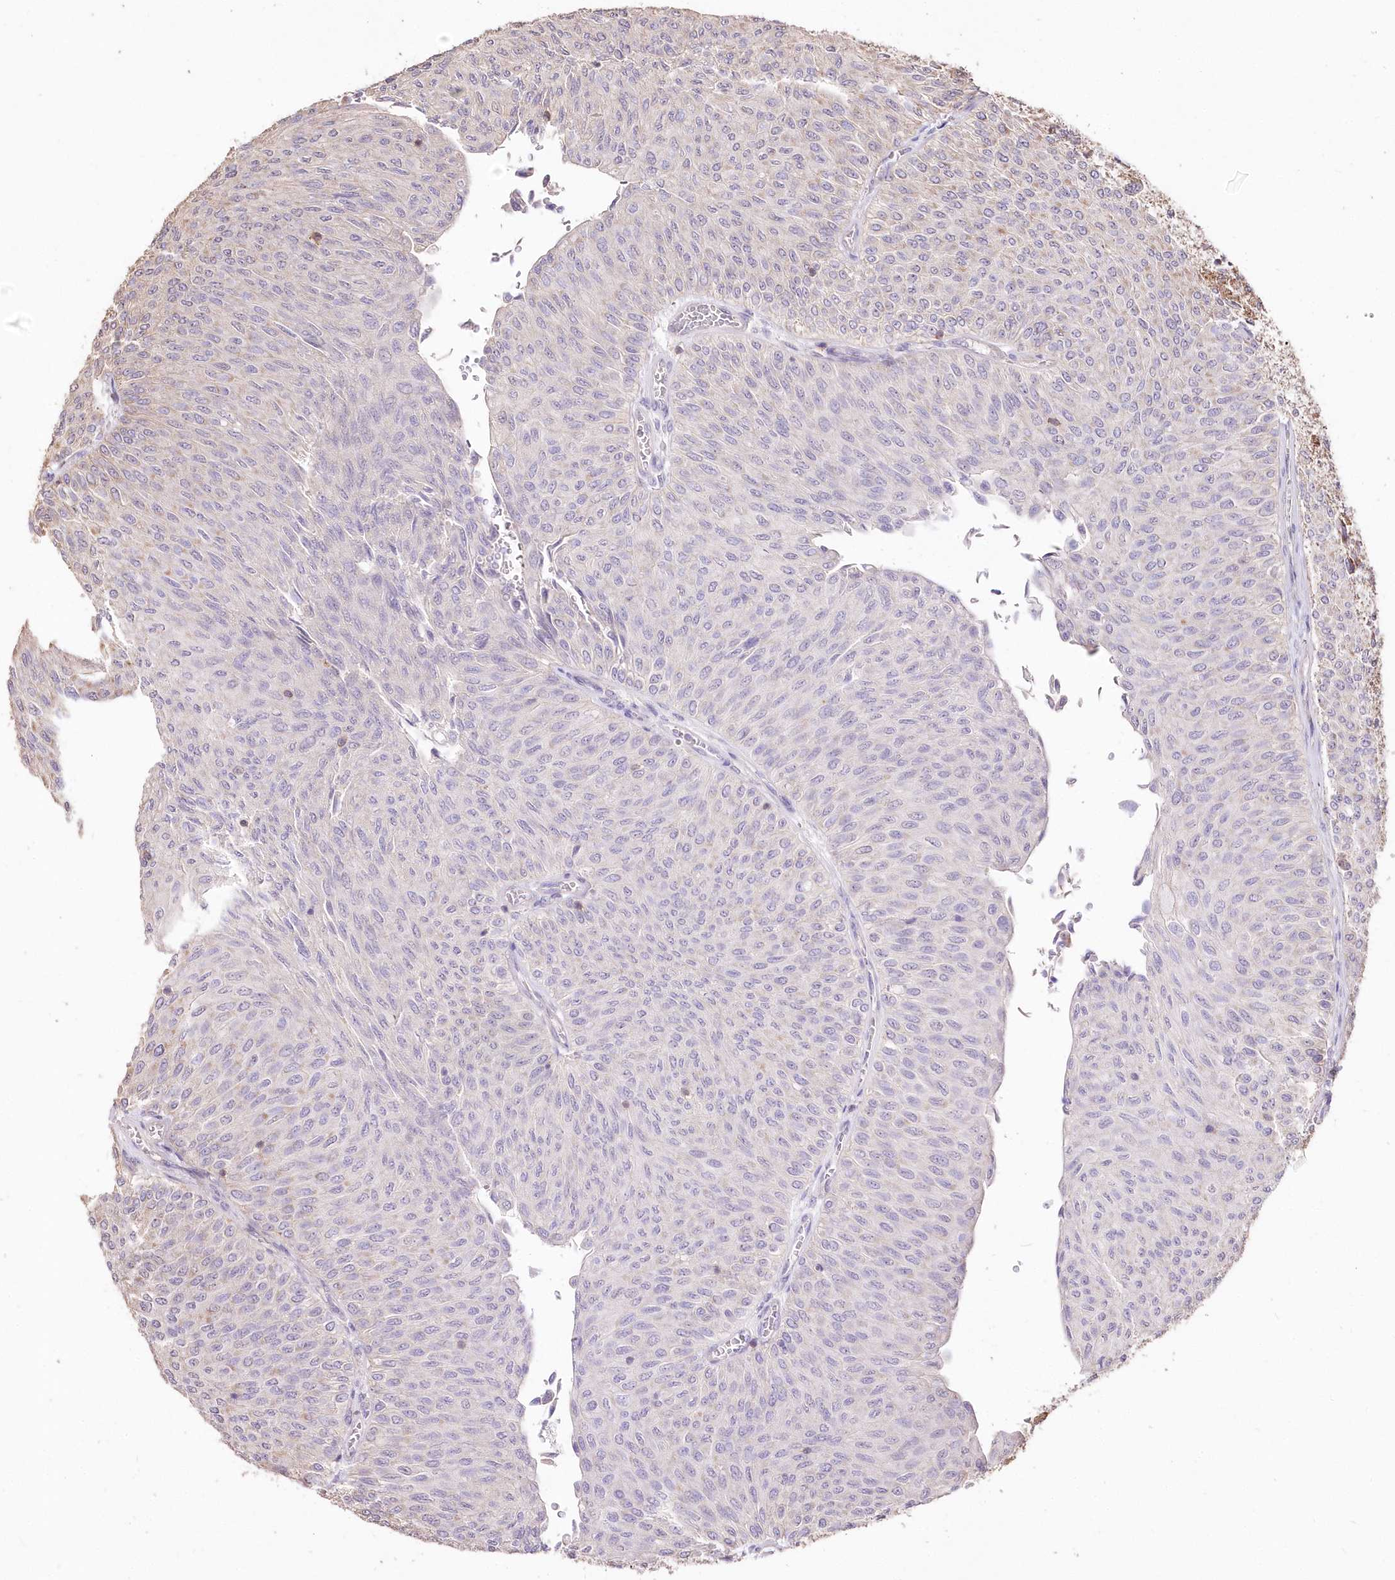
{"staining": {"intensity": "negative", "quantity": "none", "location": "none"}, "tissue": "urothelial cancer", "cell_type": "Tumor cells", "image_type": "cancer", "snomed": [{"axis": "morphology", "description": "Urothelial carcinoma, Low grade"}, {"axis": "topography", "description": "Urinary bladder"}], "caption": "The image shows no staining of tumor cells in urothelial cancer.", "gene": "STK17B", "patient": {"sex": "male", "age": 78}}